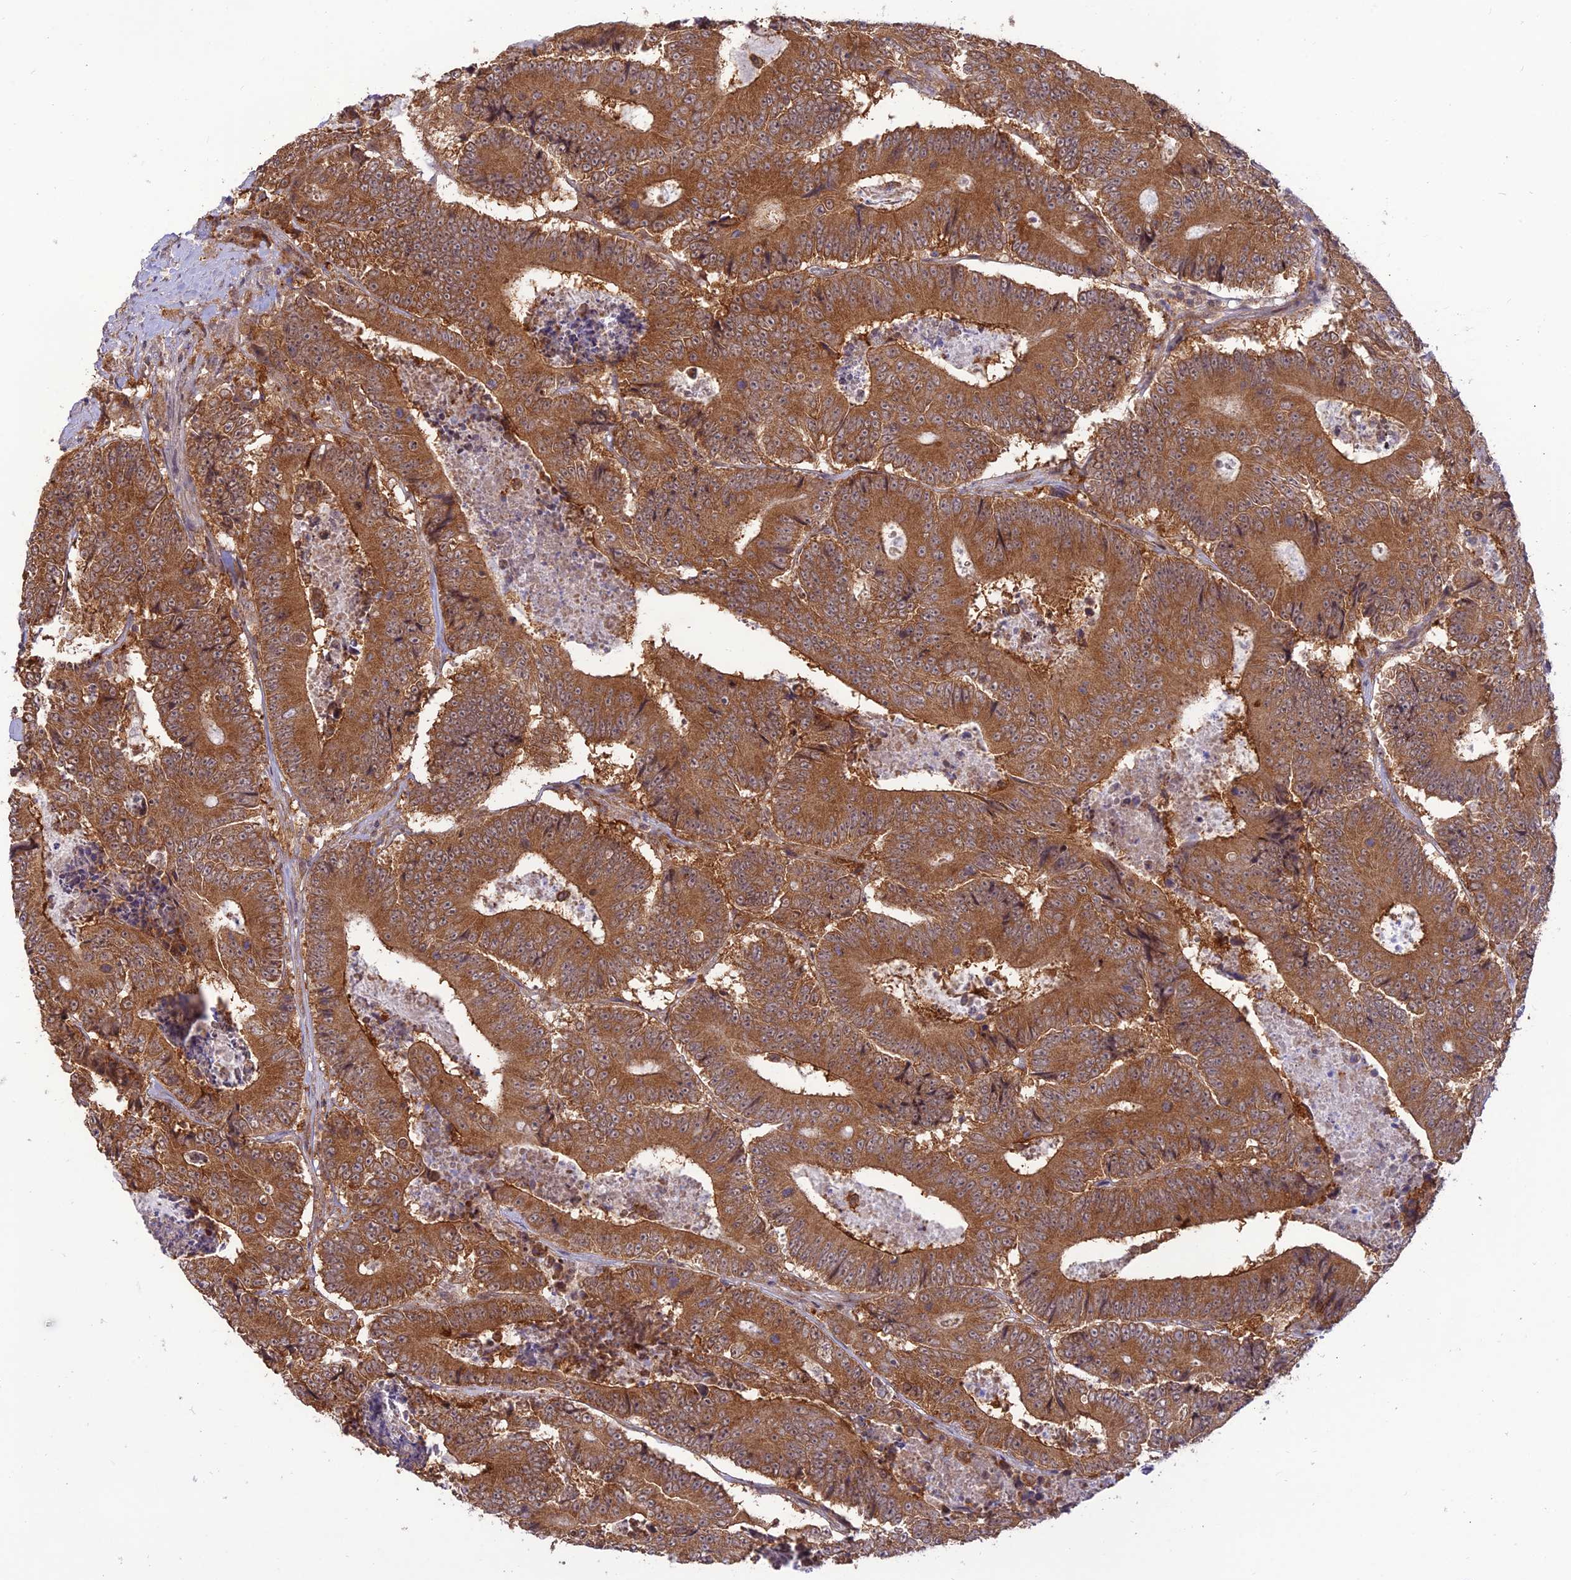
{"staining": {"intensity": "moderate", "quantity": ">75%", "location": "cytoplasmic/membranous"}, "tissue": "colorectal cancer", "cell_type": "Tumor cells", "image_type": "cancer", "snomed": [{"axis": "morphology", "description": "Adenocarcinoma, NOS"}, {"axis": "topography", "description": "Colon"}], "caption": "Tumor cells reveal medium levels of moderate cytoplasmic/membranous staining in about >75% of cells in human colorectal cancer.", "gene": "GOLGA3", "patient": {"sex": "male", "age": 83}}